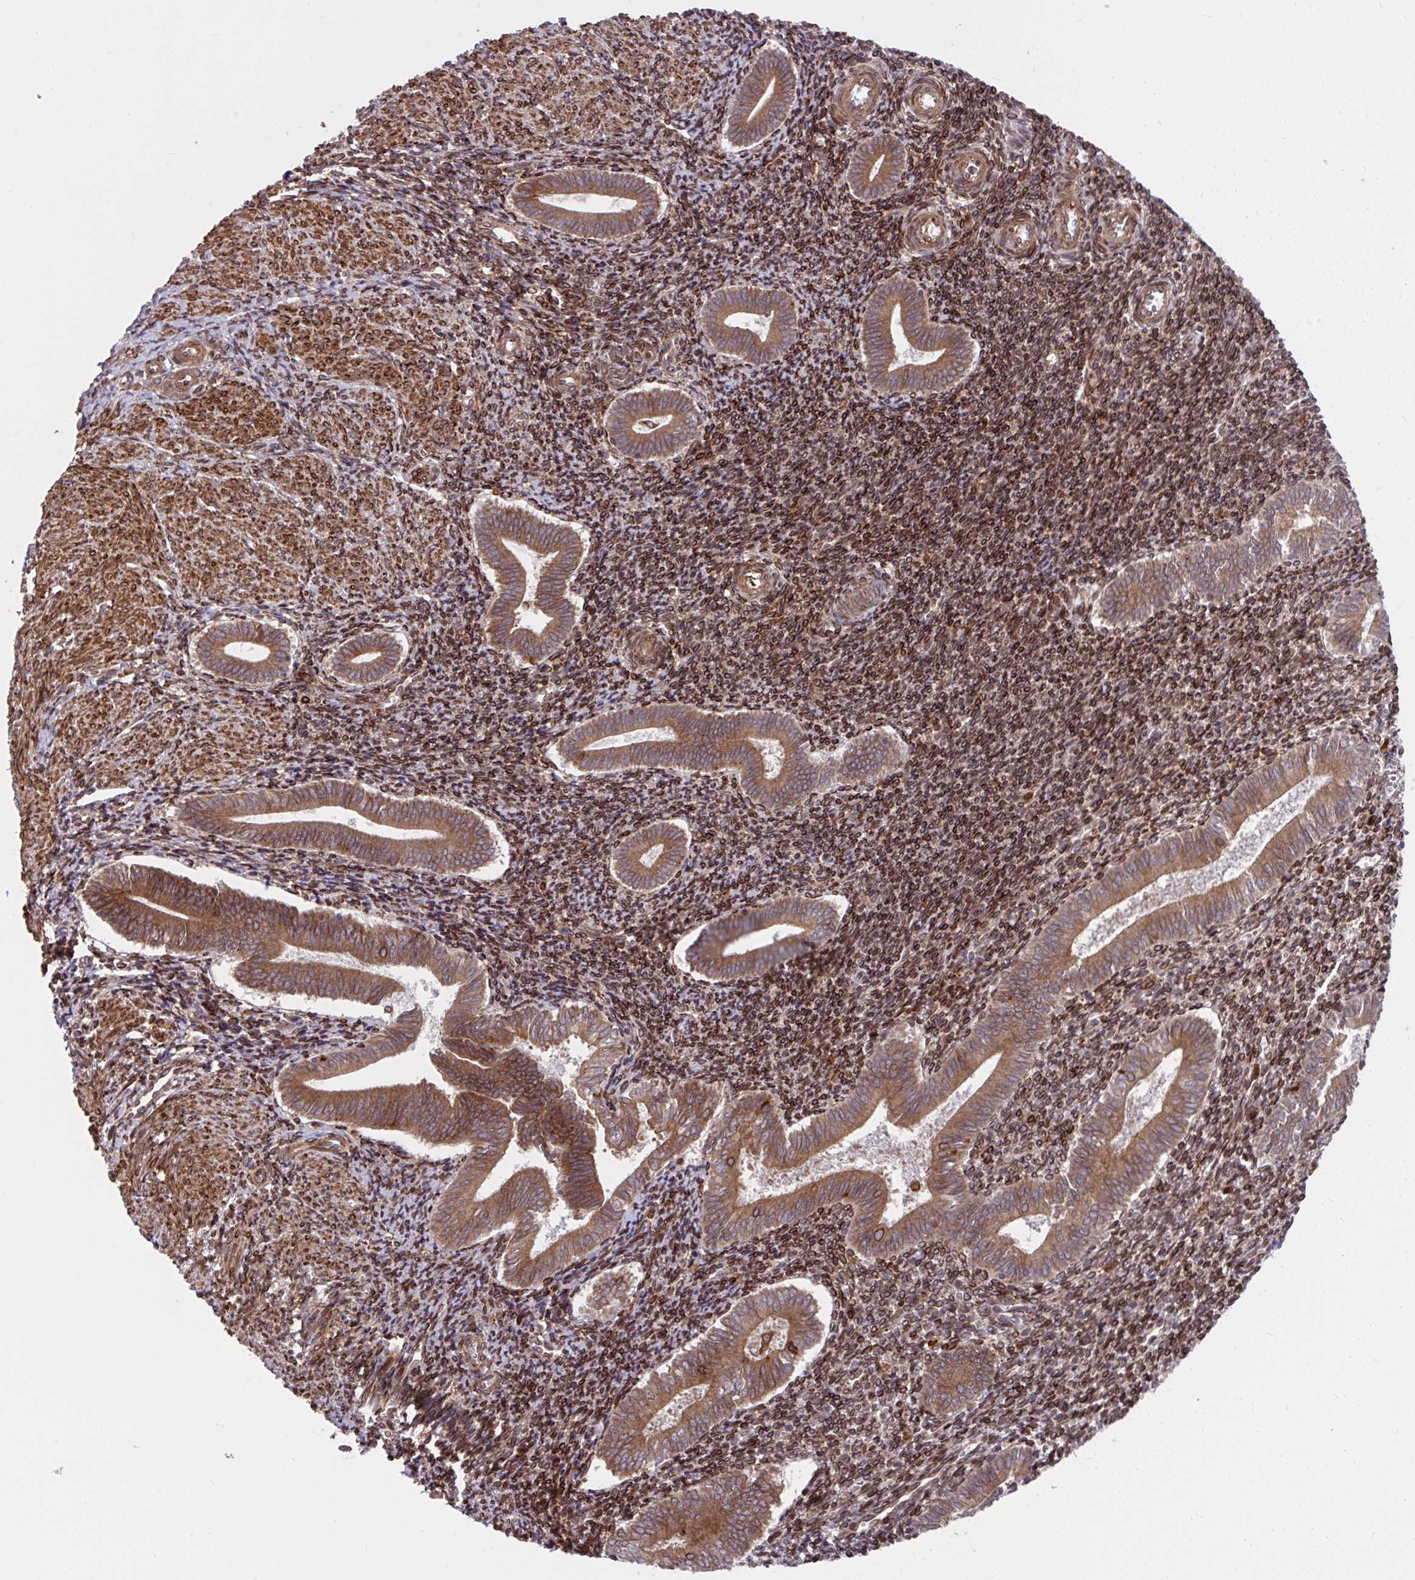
{"staining": {"intensity": "moderate", "quantity": "25%-75%", "location": "cytoplasmic/membranous"}, "tissue": "endometrium", "cell_type": "Cells in endometrial stroma", "image_type": "normal", "snomed": [{"axis": "morphology", "description": "Normal tissue, NOS"}, {"axis": "topography", "description": "Endometrium"}], "caption": "Endometrium stained with immunohistochemistry shows moderate cytoplasmic/membranous staining in approximately 25%-75% of cells in endometrial stroma. The staining is performed using DAB (3,3'-diaminobenzidine) brown chromogen to label protein expression. The nuclei are counter-stained blue using hematoxylin.", "gene": "STIM2", "patient": {"sex": "female", "age": 25}}